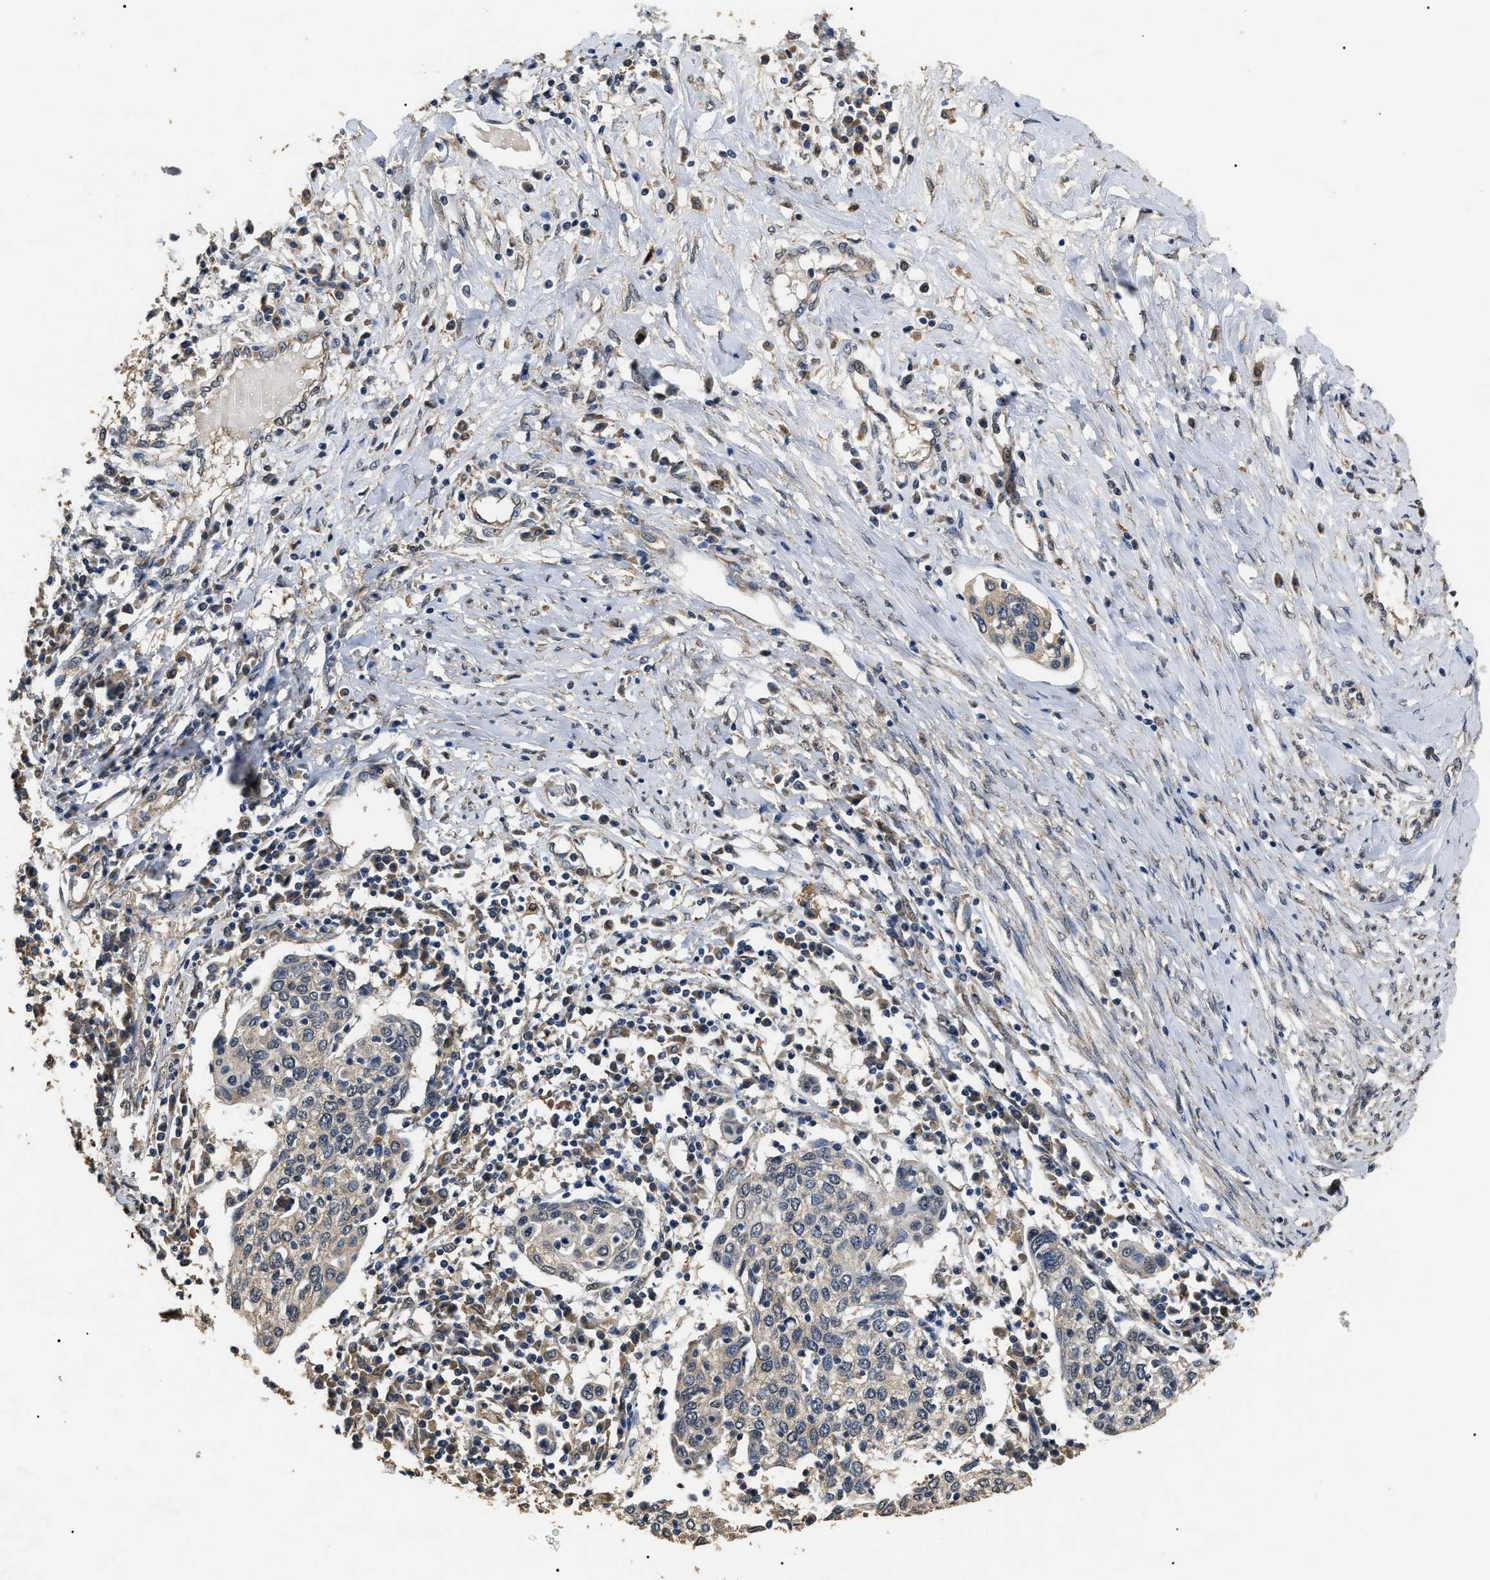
{"staining": {"intensity": "weak", "quantity": ">75%", "location": "cytoplasmic/membranous"}, "tissue": "cervical cancer", "cell_type": "Tumor cells", "image_type": "cancer", "snomed": [{"axis": "morphology", "description": "Squamous cell carcinoma, NOS"}, {"axis": "topography", "description": "Cervix"}], "caption": "Tumor cells display low levels of weak cytoplasmic/membranous expression in approximately >75% of cells in cervical squamous cell carcinoma.", "gene": "PSMD8", "patient": {"sex": "female", "age": 40}}